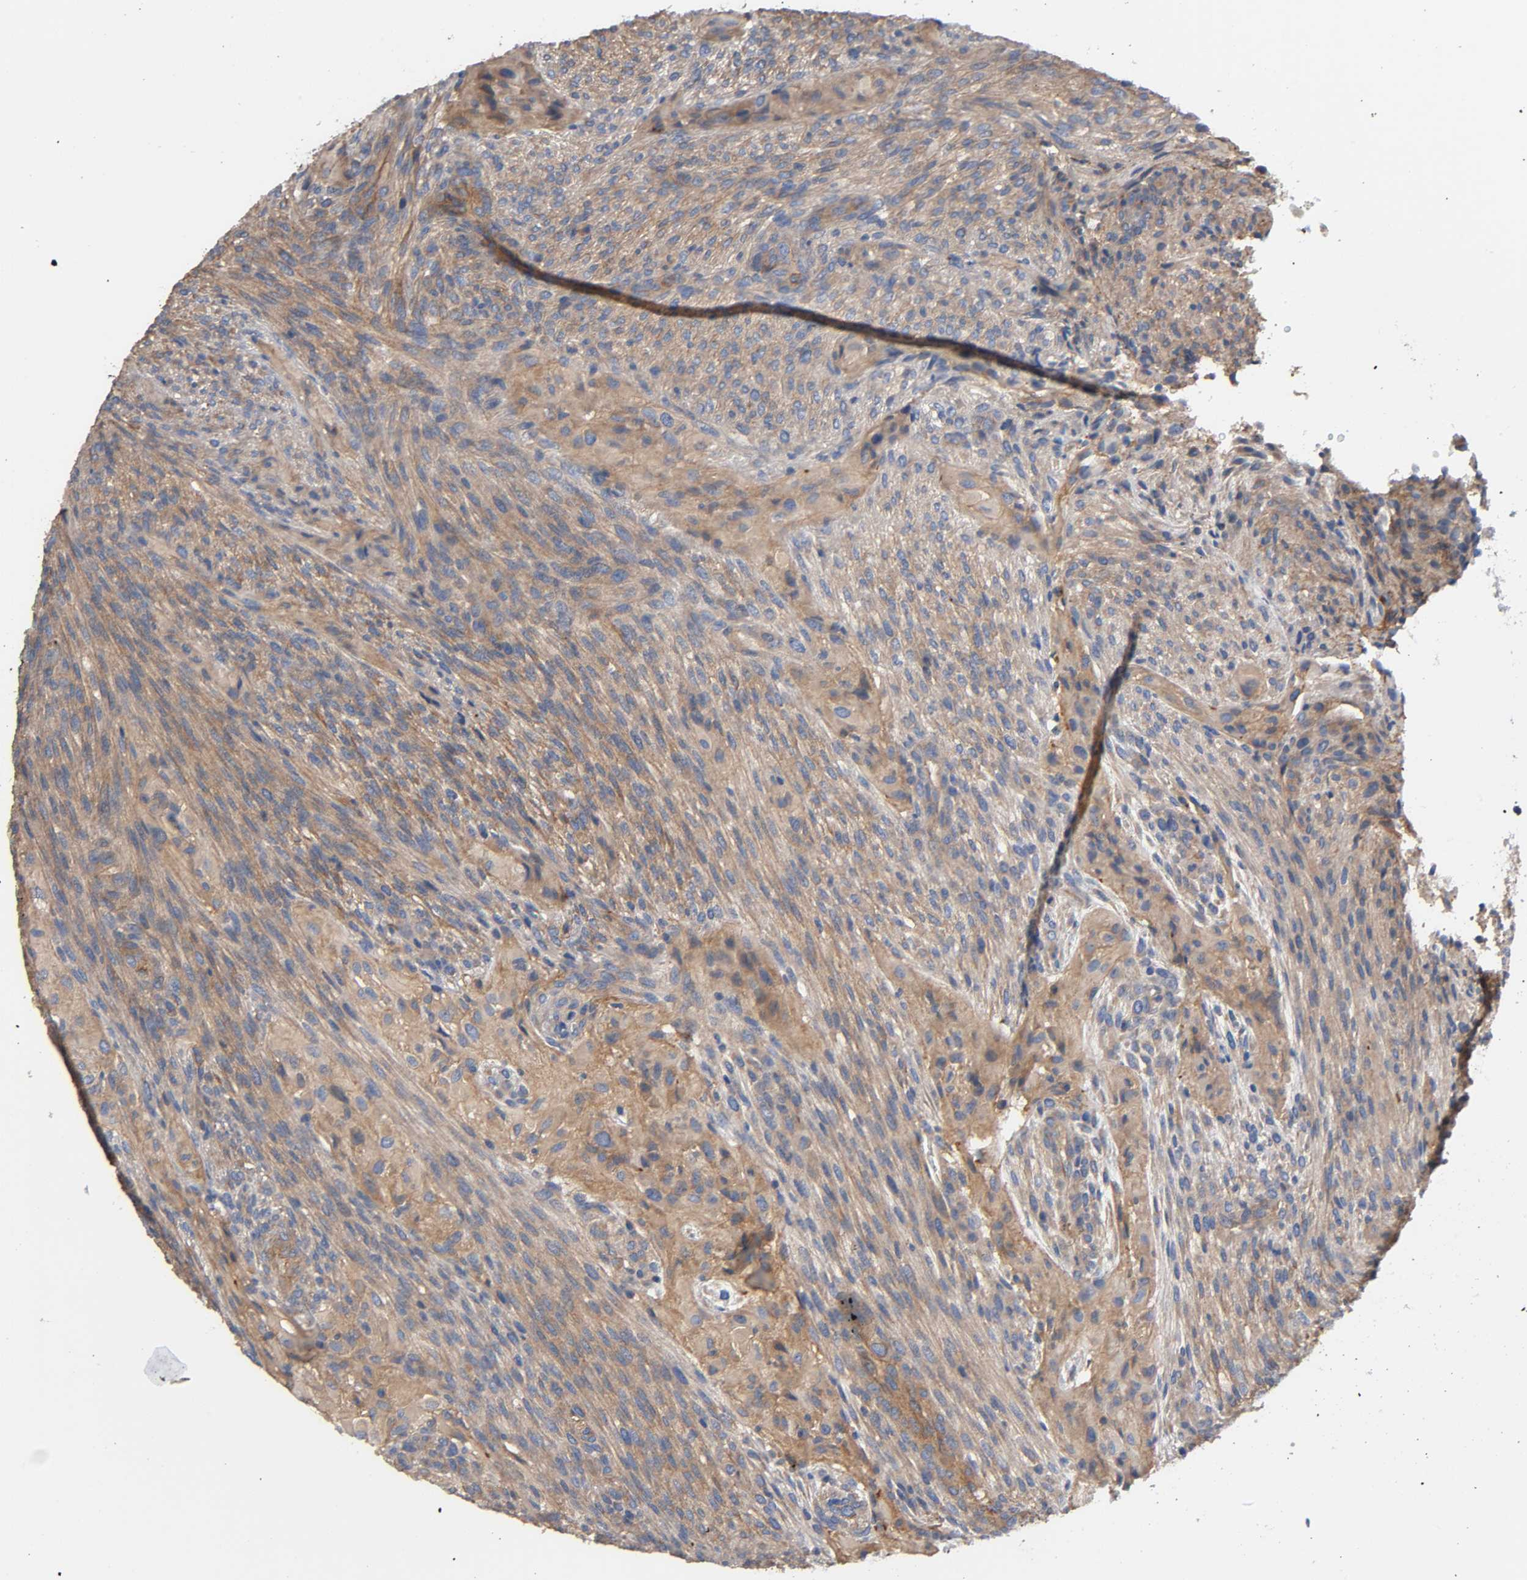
{"staining": {"intensity": "moderate", "quantity": ">75%", "location": "cytoplasmic/membranous"}, "tissue": "glioma", "cell_type": "Tumor cells", "image_type": "cancer", "snomed": [{"axis": "morphology", "description": "Glioma, malignant, High grade"}, {"axis": "topography", "description": "Cerebral cortex"}], "caption": "High-magnification brightfield microscopy of malignant high-grade glioma stained with DAB (brown) and counterstained with hematoxylin (blue). tumor cells exhibit moderate cytoplasmic/membranous positivity is identified in about>75% of cells.", "gene": "MARS1", "patient": {"sex": "female", "age": 55}}